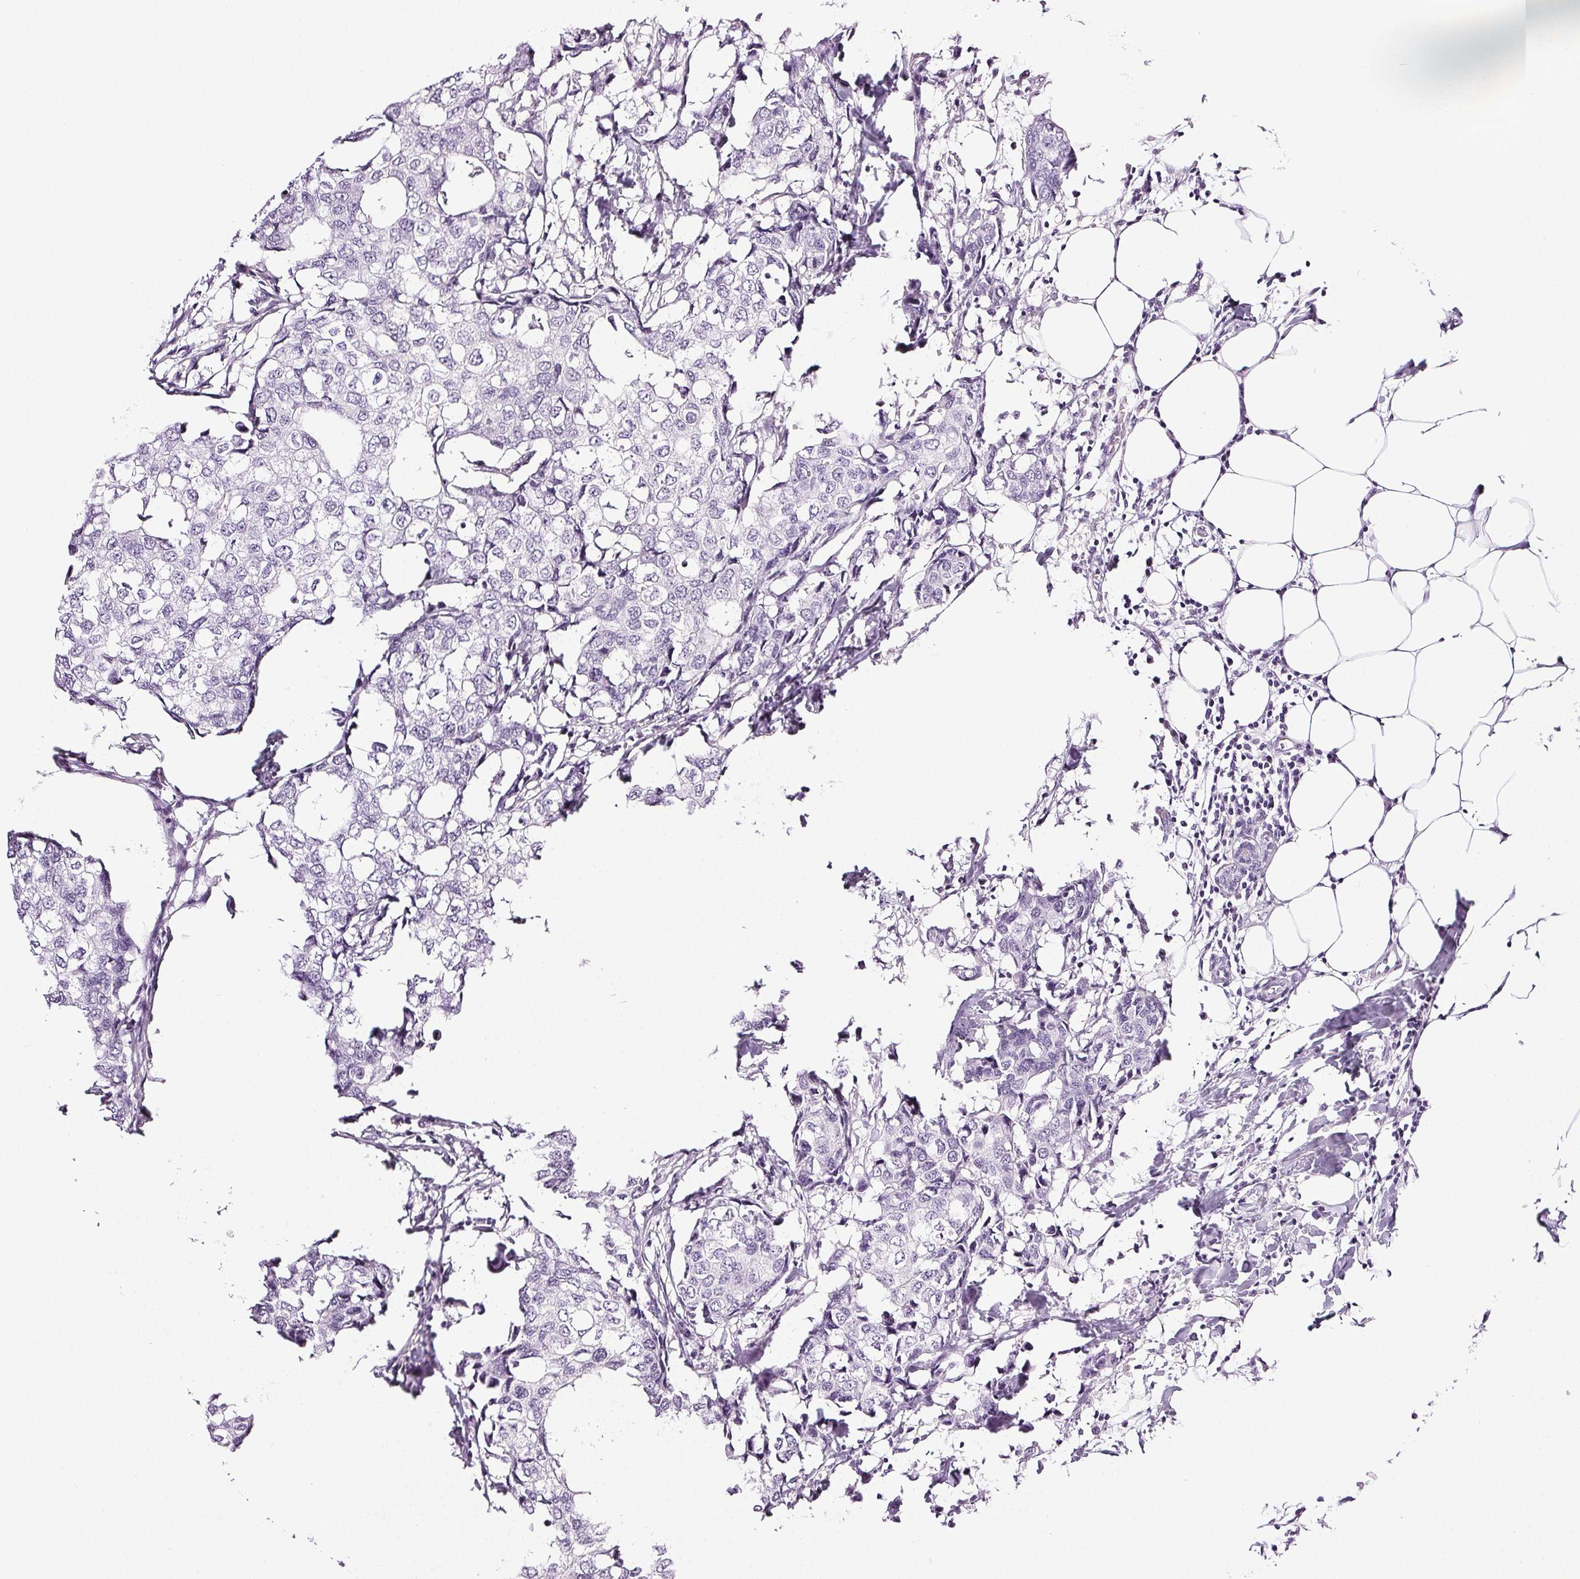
{"staining": {"intensity": "negative", "quantity": "none", "location": "none"}, "tissue": "breast cancer", "cell_type": "Tumor cells", "image_type": "cancer", "snomed": [{"axis": "morphology", "description": "Duct carcinoma"}, {"axis": "topography", "description": "Breast"}], "caption": "Tumor cells show no significant protein expression in breast intraductal carcinoma.", "gene": "COL7A1", "patient": {"sex": "female", "age": 27}}